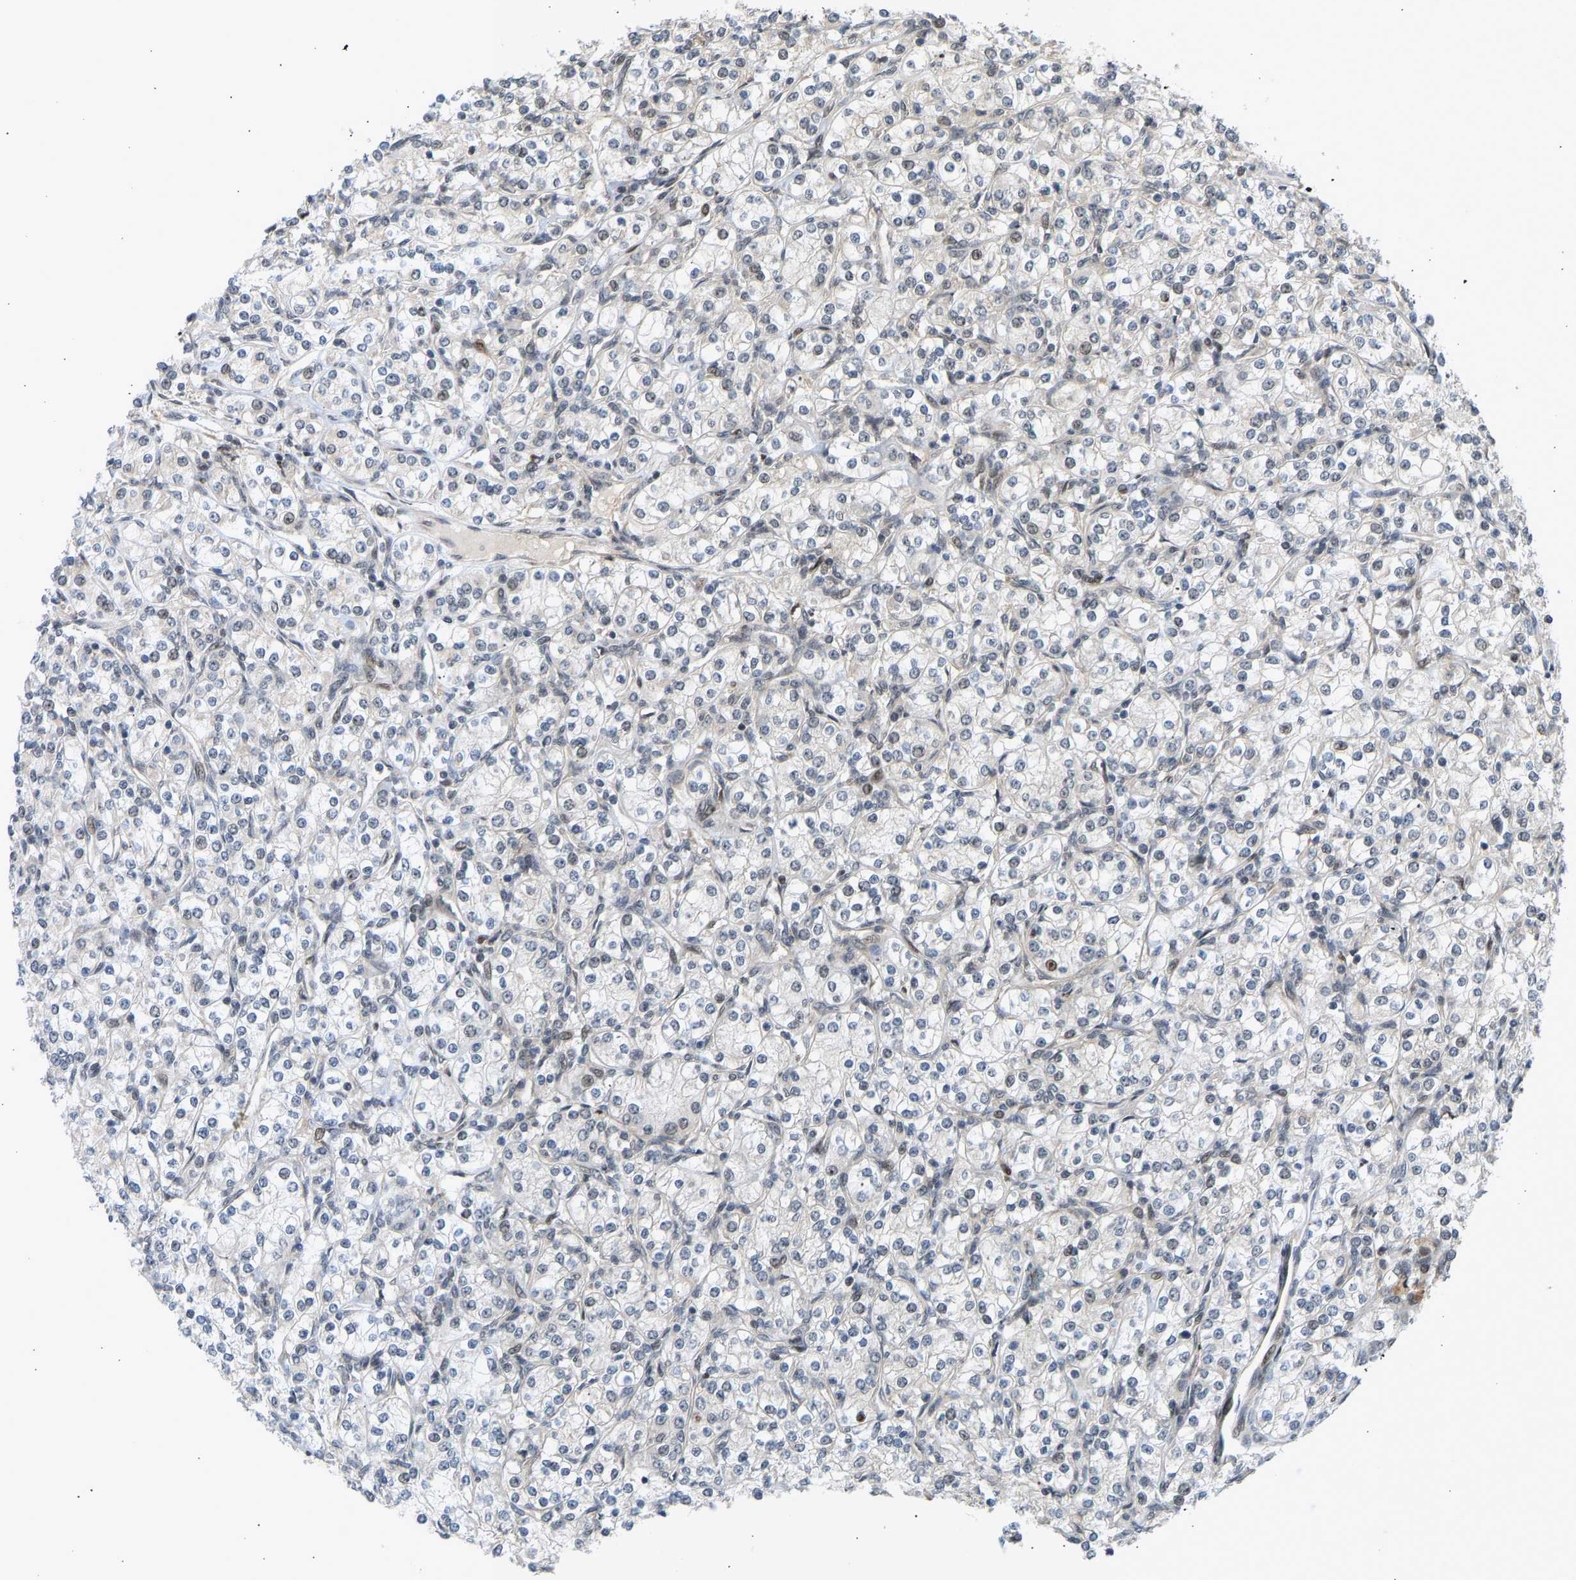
{"staining": {"intensity": "negative", "quantity": "none", "location": "none"}, "tissue": "renal cancer", "cell_type": "Tumor cells", "image_type": "cancer", "snomed": [{"axis": "morphology", "description": "Adenocarcinoma, NOS"}, {"axis": "topography", "description": "Kidney"}], "caption": "The histopathology image shows no significant staining in tumor cells of renal adenocarcinoma.", "gene": "BAG1", "patient": {"sex": "male", "age": 77}}